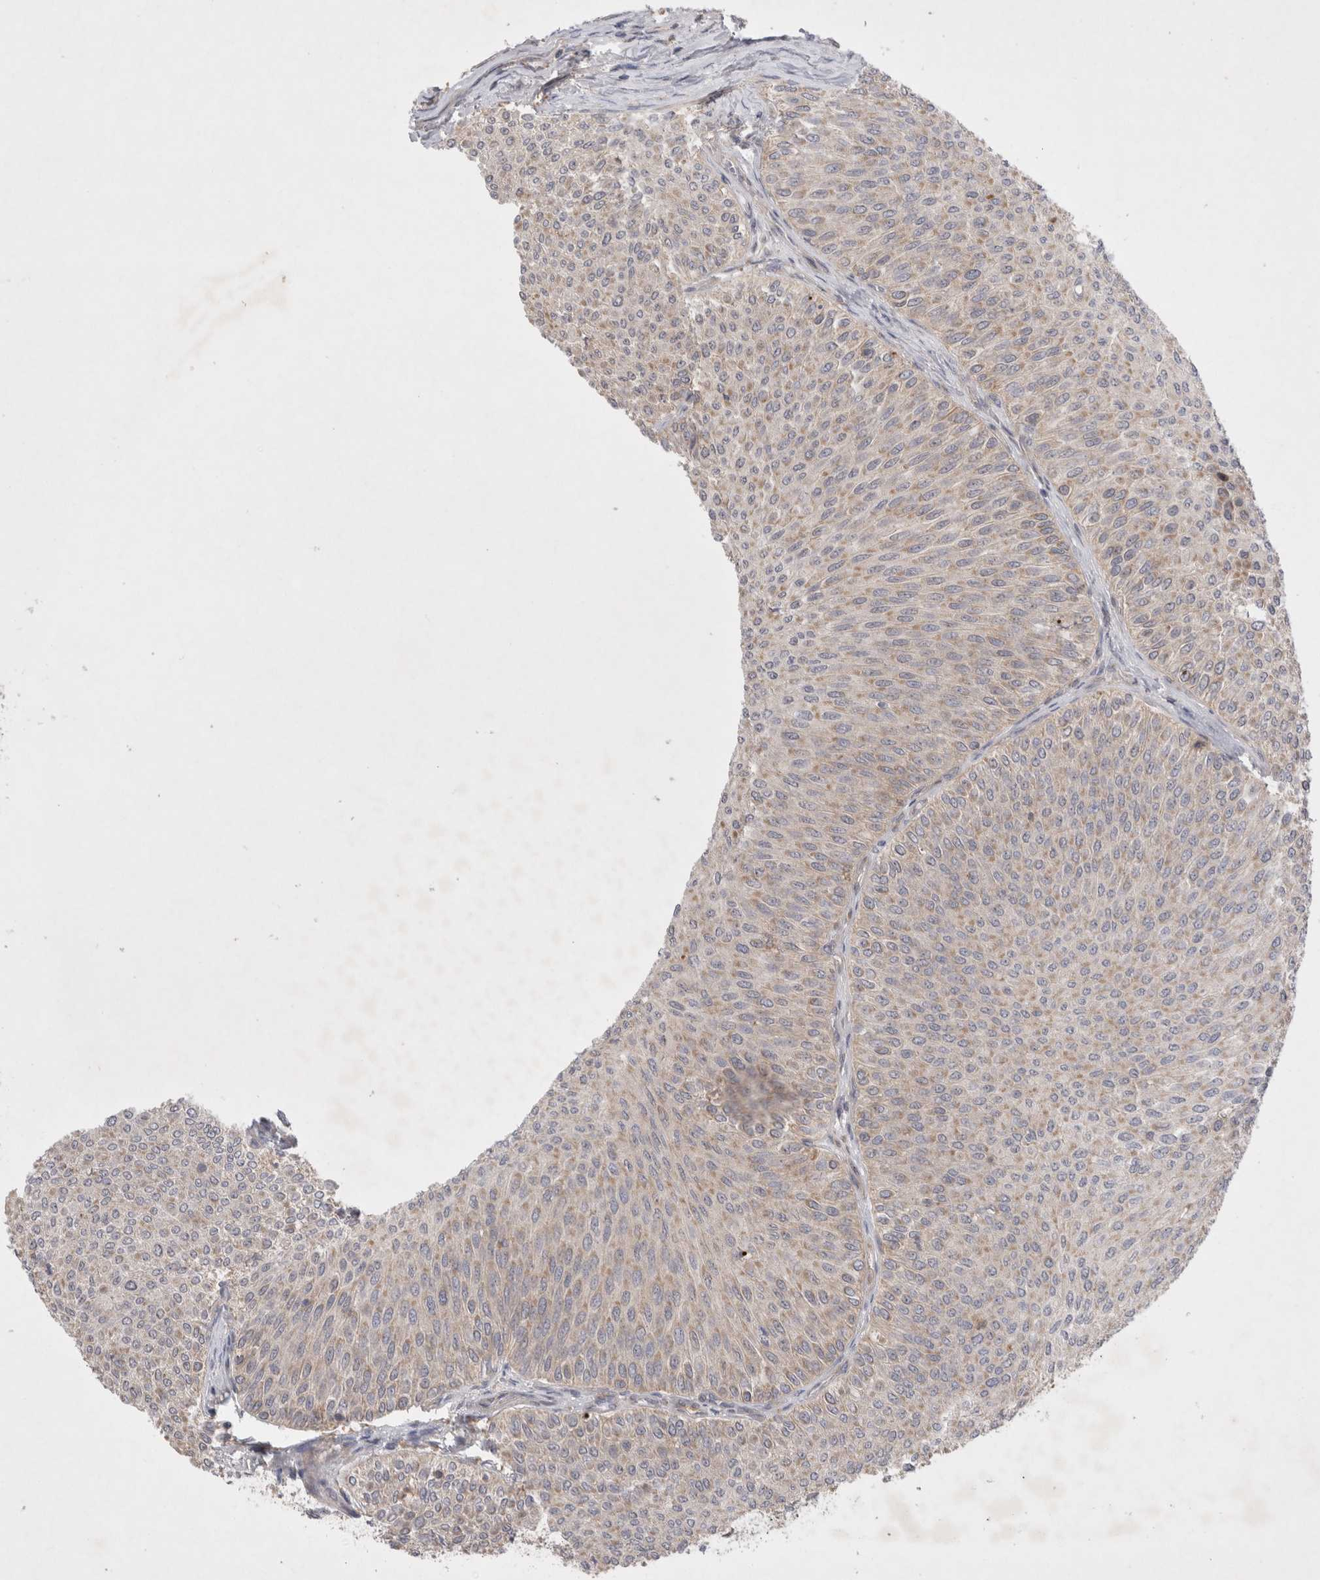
{"staining": {"intensity": "weak", "quantity": "25%-75%", "location": "cytoplasmic/membranous"}, "tissue": "urothelial cancer", "cell_type": "Tumor cells", "image_type": "cancer", "snomed": [{"axis": "morphology", "description": "Urothelial carcinoma, Low grade"}, {"axis": "topography", "description": "Urinary bladder"}], "caption": "IHC of urothelial cancer demonstrates low levels of weak cytoplasmic/membranous staining in about 25%-75% of tumor cells. The staining is performed using DAB (3,3'-diaminobenzidine) brown chromogen to label protein expression. The nuclei are counter-stained blue using hematoxylin.", "gene": "NPC1", "patient": {"sex": "male", "age": 78}}